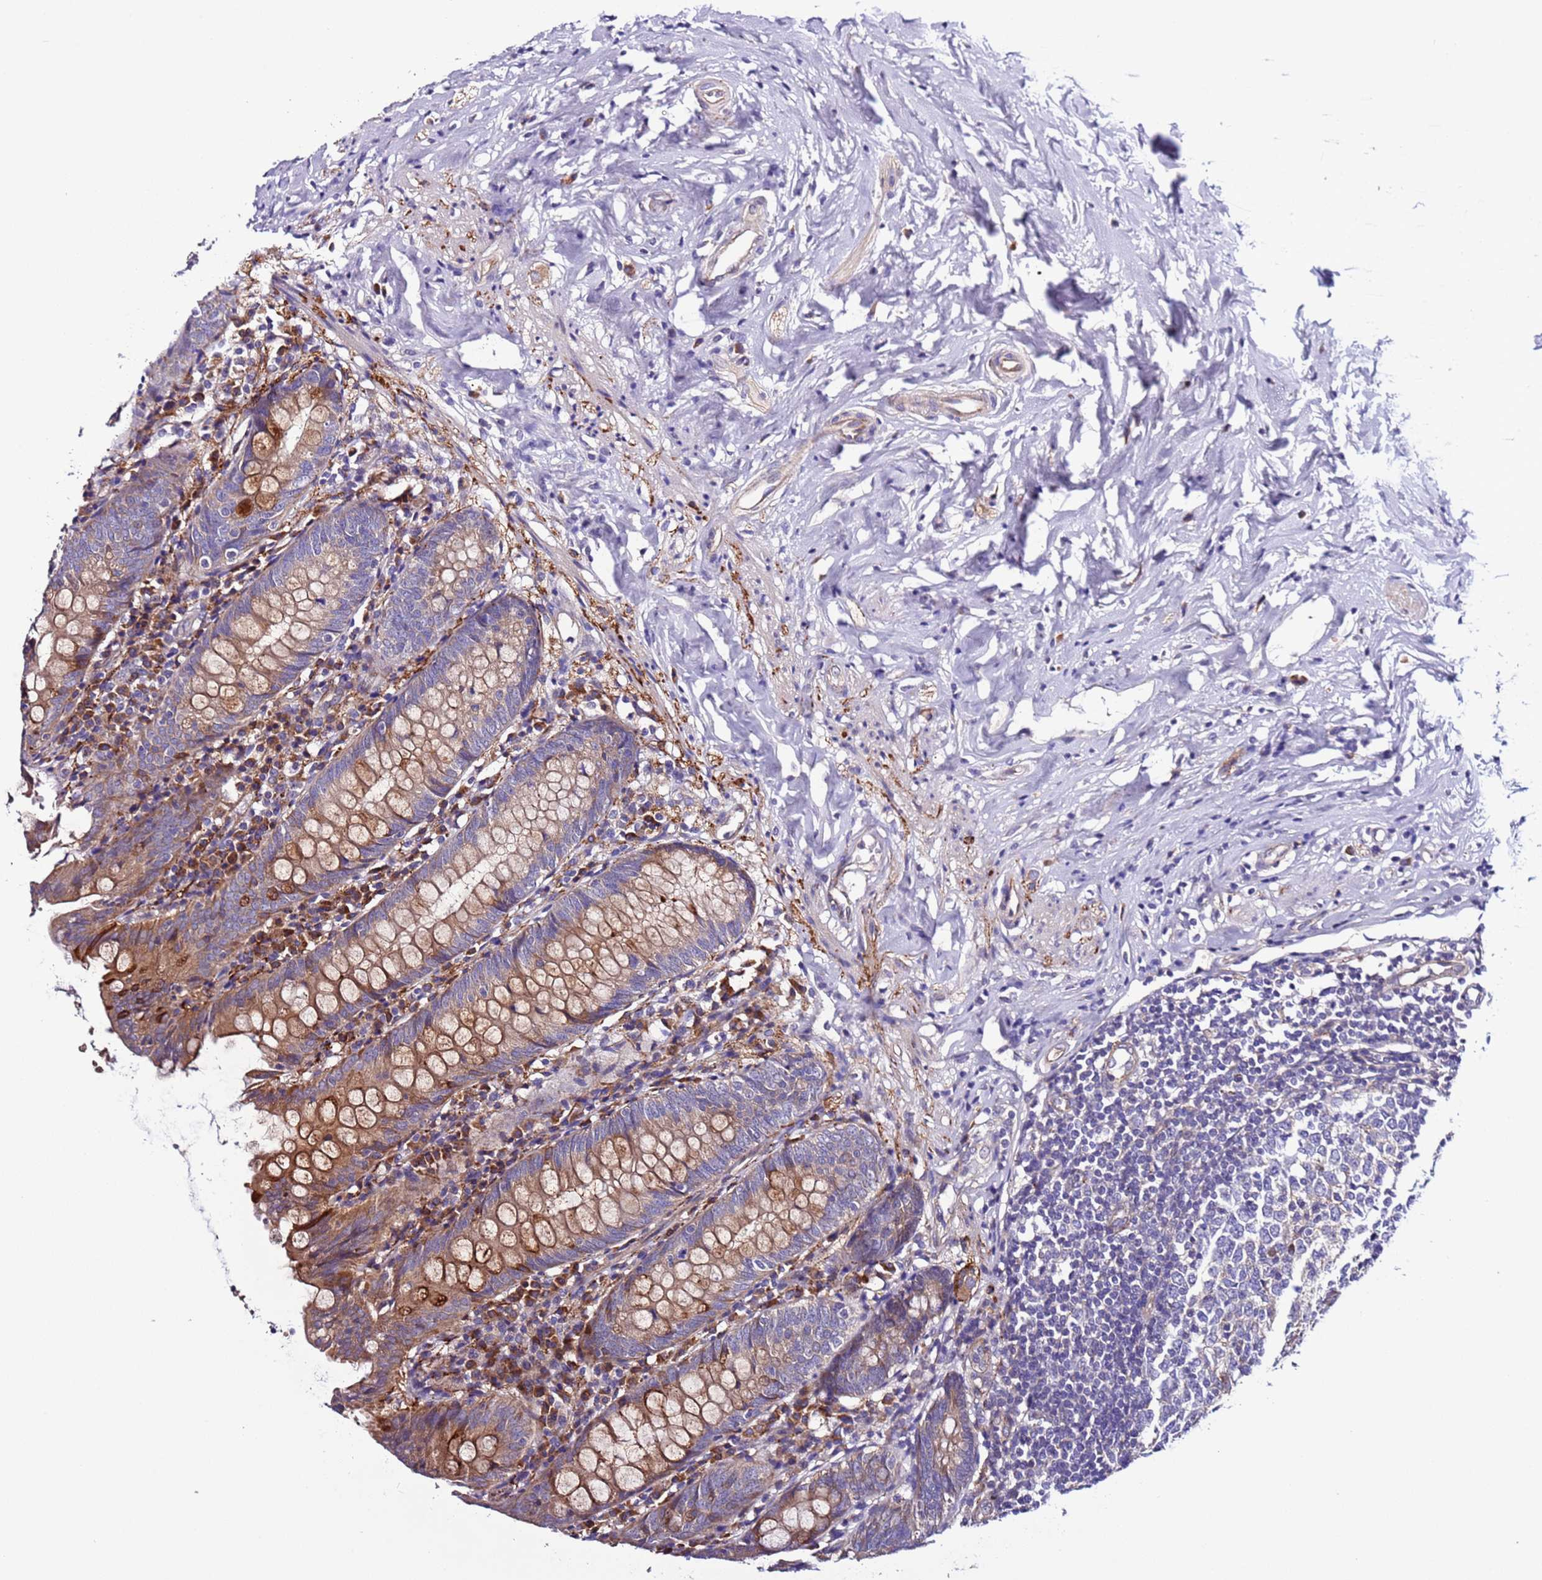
{"staining": {"intensity": "moderate", "quantity": ">75%", "location": "cytoplasmic/membranous"}, "tissue": "appendix", "cell_type": "Glandular cells", "image_type": "normal", "snomed": [{"axis": "morphology", "description": "Normal tissue, NOS"}, {"axis": "topography", "description": "Appendix"}], "caption": "The micrograph exhibits immunohistochemical staining of normal appendix. There is moderate cytoplasmic/membranous expression is present in about >75% of glandular cells.", "gene": "SPCS1", "patient": {"sex": "female", "age": 54}}